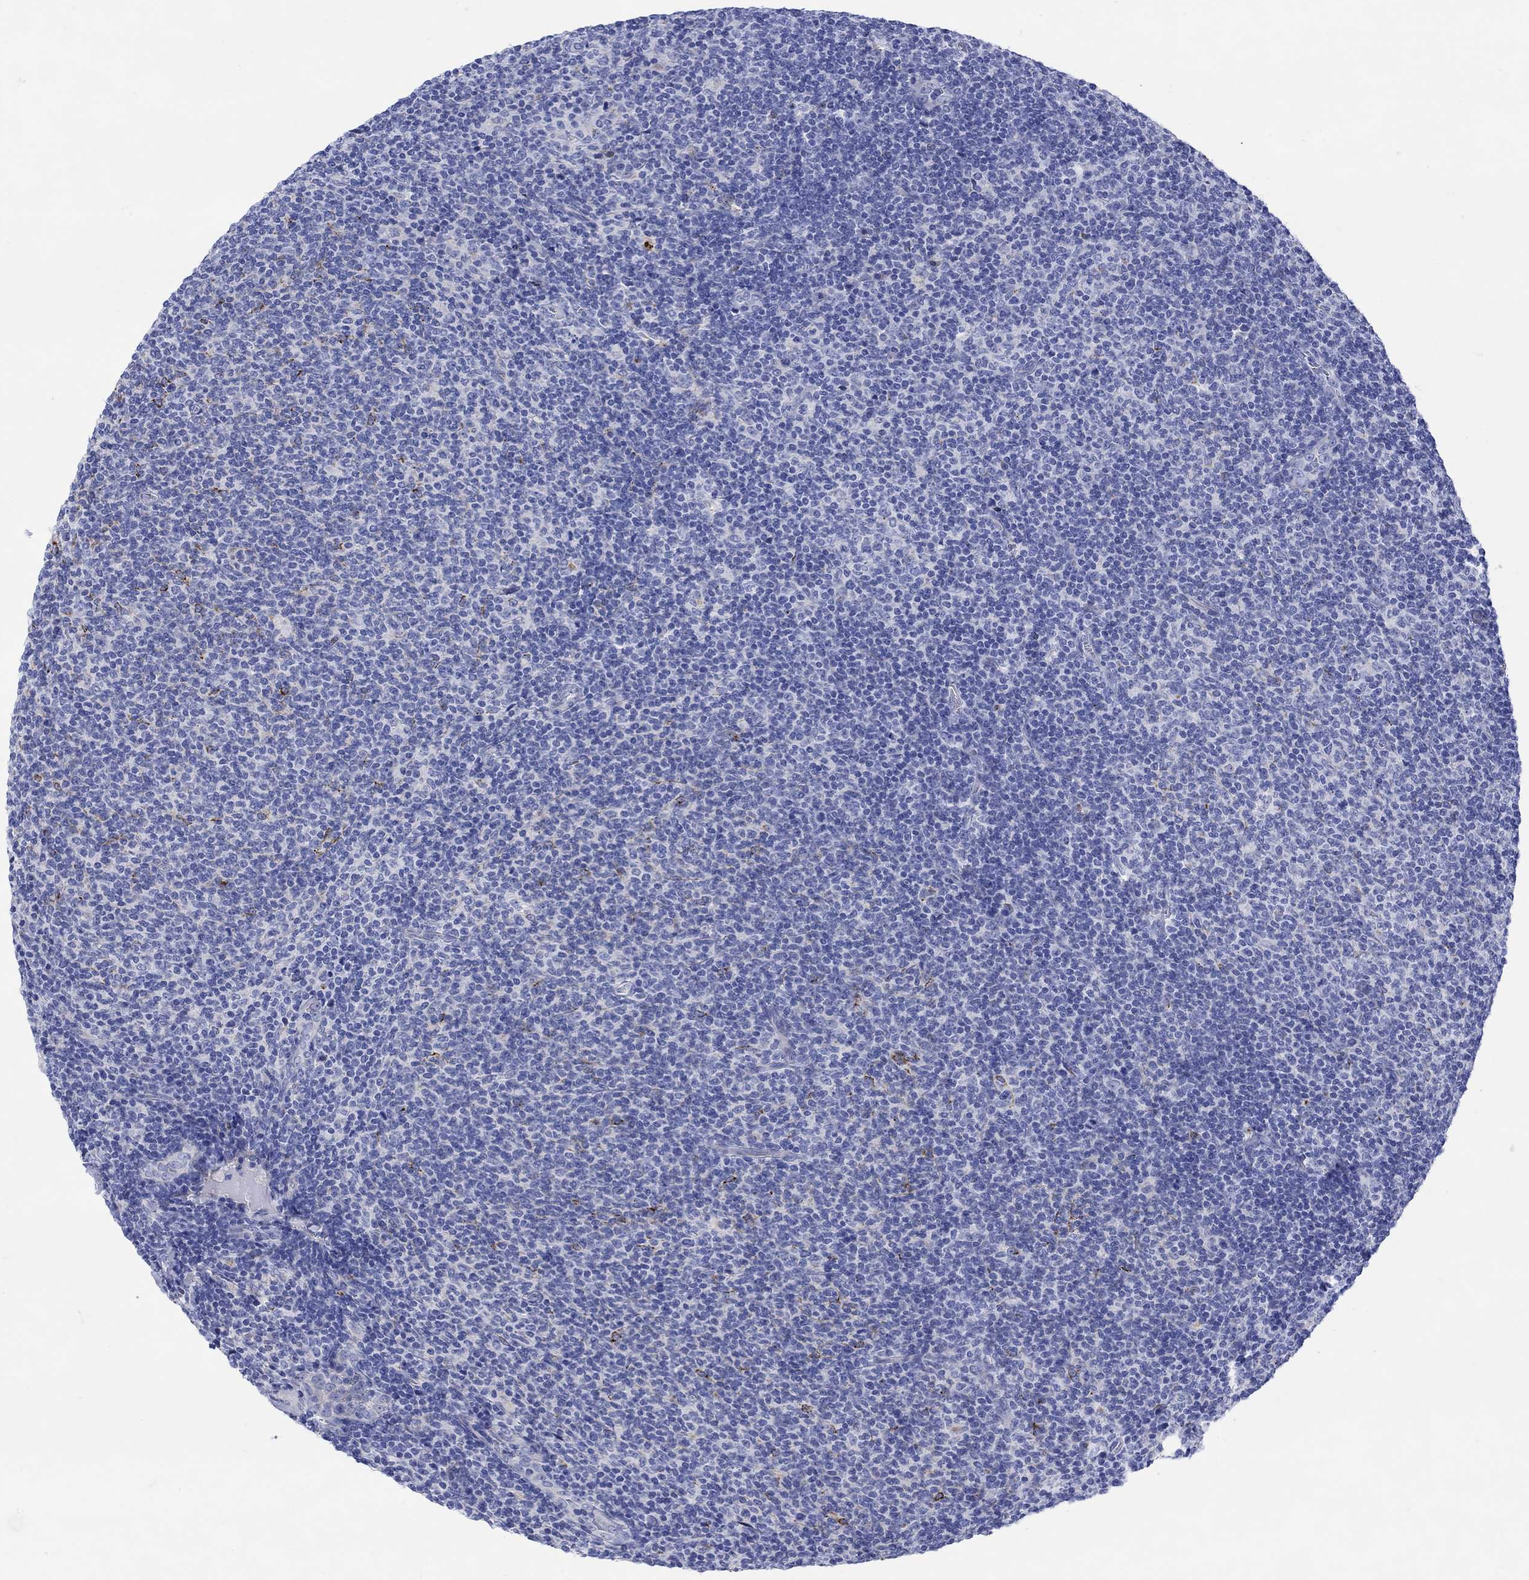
{"staining": {"intensity": "negative", "quantity": "none", "location": "none"}, "tissue": "lymphoma", "cell_type": "Tumor cells", "image_type": "cancer", "snomed": [{"axis": "morphology", "description": "Malignant lymphoma, non-Hodgkin's type, Low grade"}, {"axis": "topography", "description": "Lymph node"}], "caption": "Immunohistochemical staining of human malignant lymphoma, non-Hodgkin's type (low-grade) displays no significant positivity in tumor cells. (Stains: DAB immunohistochemistry (IHC) with hematoxylin counter stain, Microscopy: brightfield microscopy at high magnification).", "gene": "ANKMY1", "patient": {"sex": "male", "age": 52}}